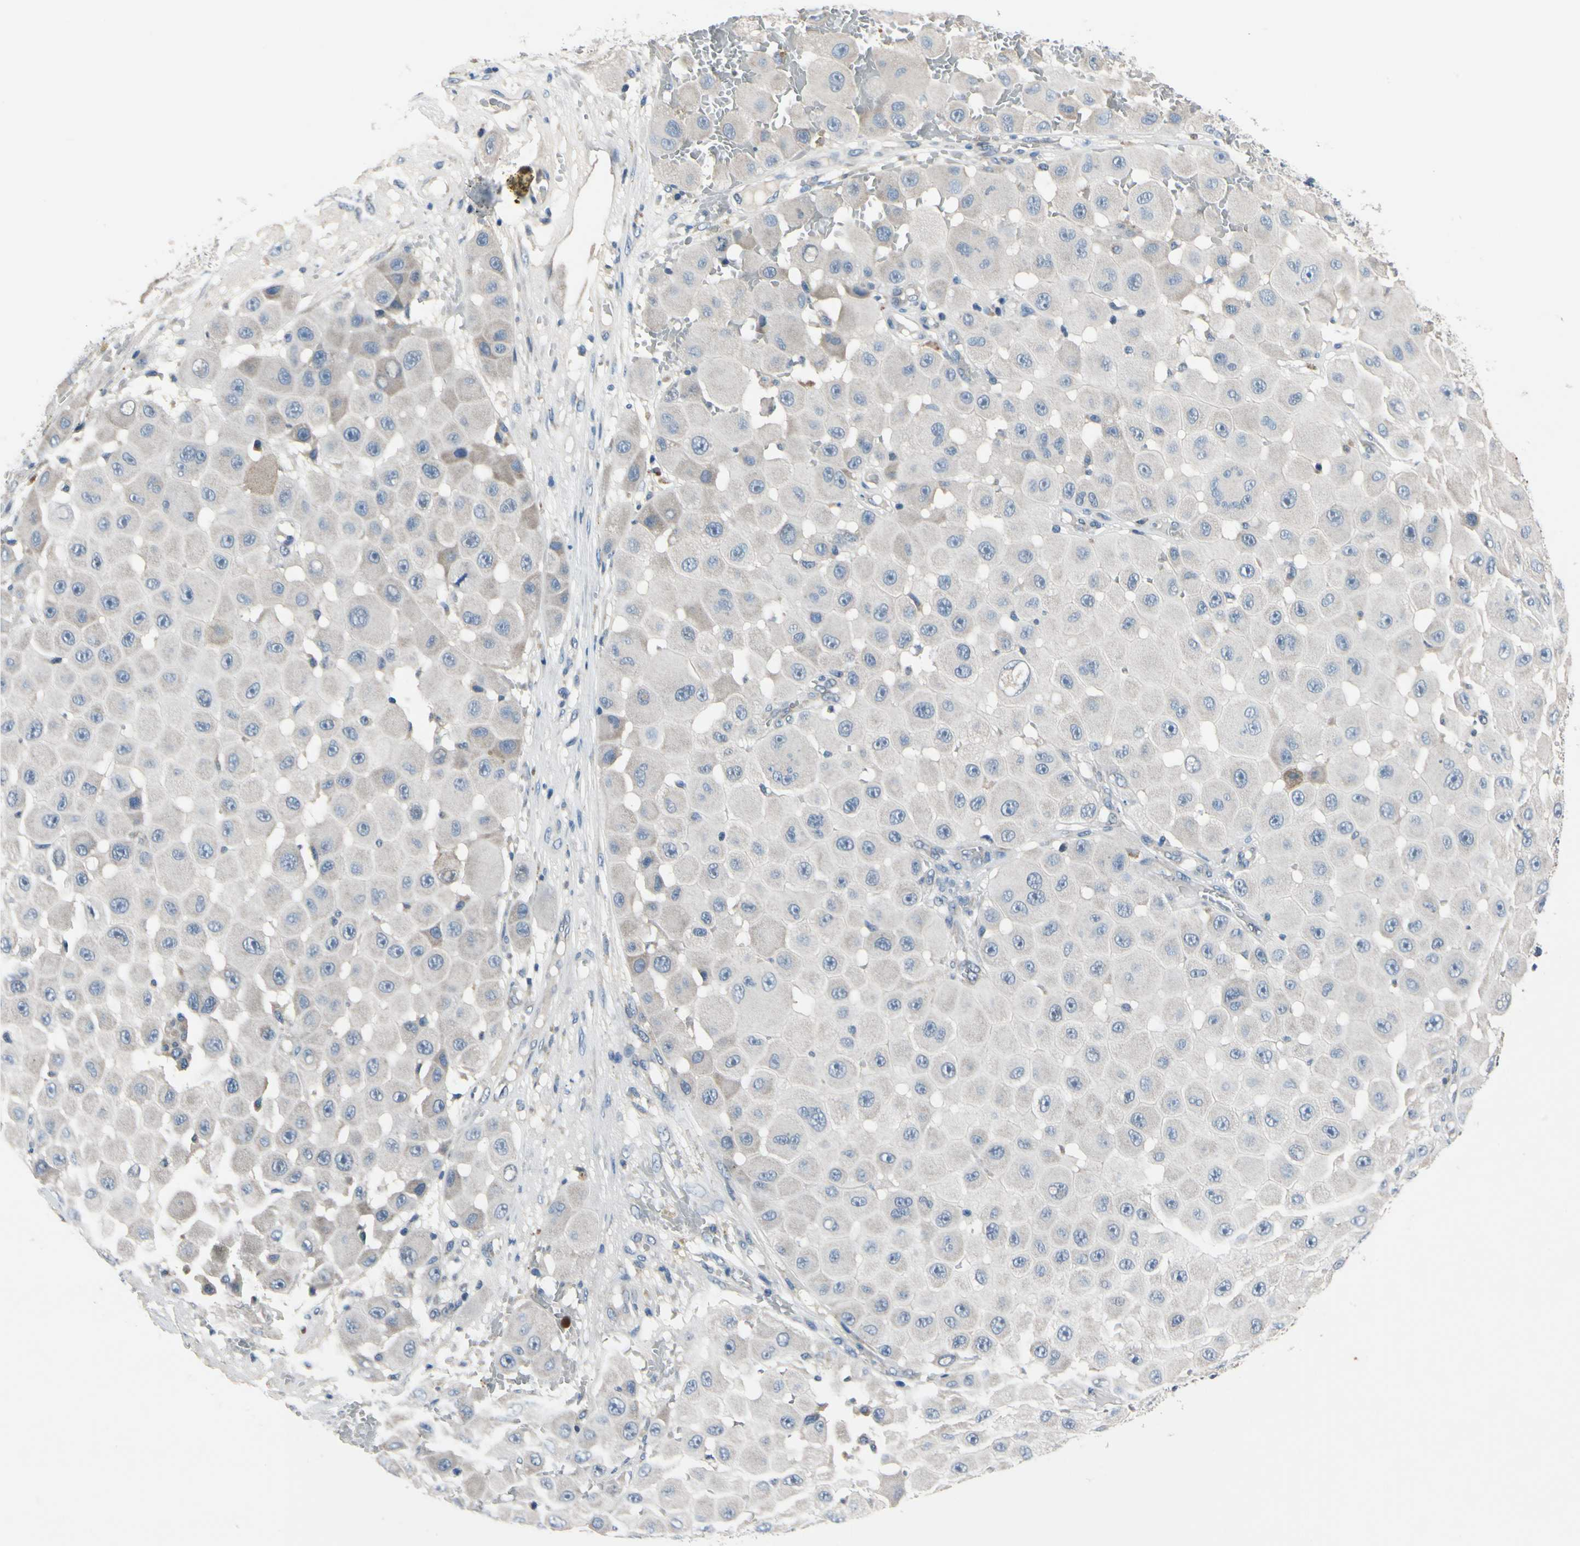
{"staining": {"intensity": "weak", "quantity": "<25%", "location": "cytoplasmic/membranous"}, "tissue": "melanoma", "cell_type": "Tumor cells", "image_type": "cancer", "snomed": [{"axis": "morphology", "description": "Malignant melanoma, NOS"}, {"axis": "topography", "description": "Skin"}], "caption": "High magnification brightfield microscopy of malignant melanoma stained with DAB (brown) and counterstained with hematoxylin (blue): tumor cells show no significant expression.", "gene": "SELENOK", "patient": {"sex": "female", "age": 81}}